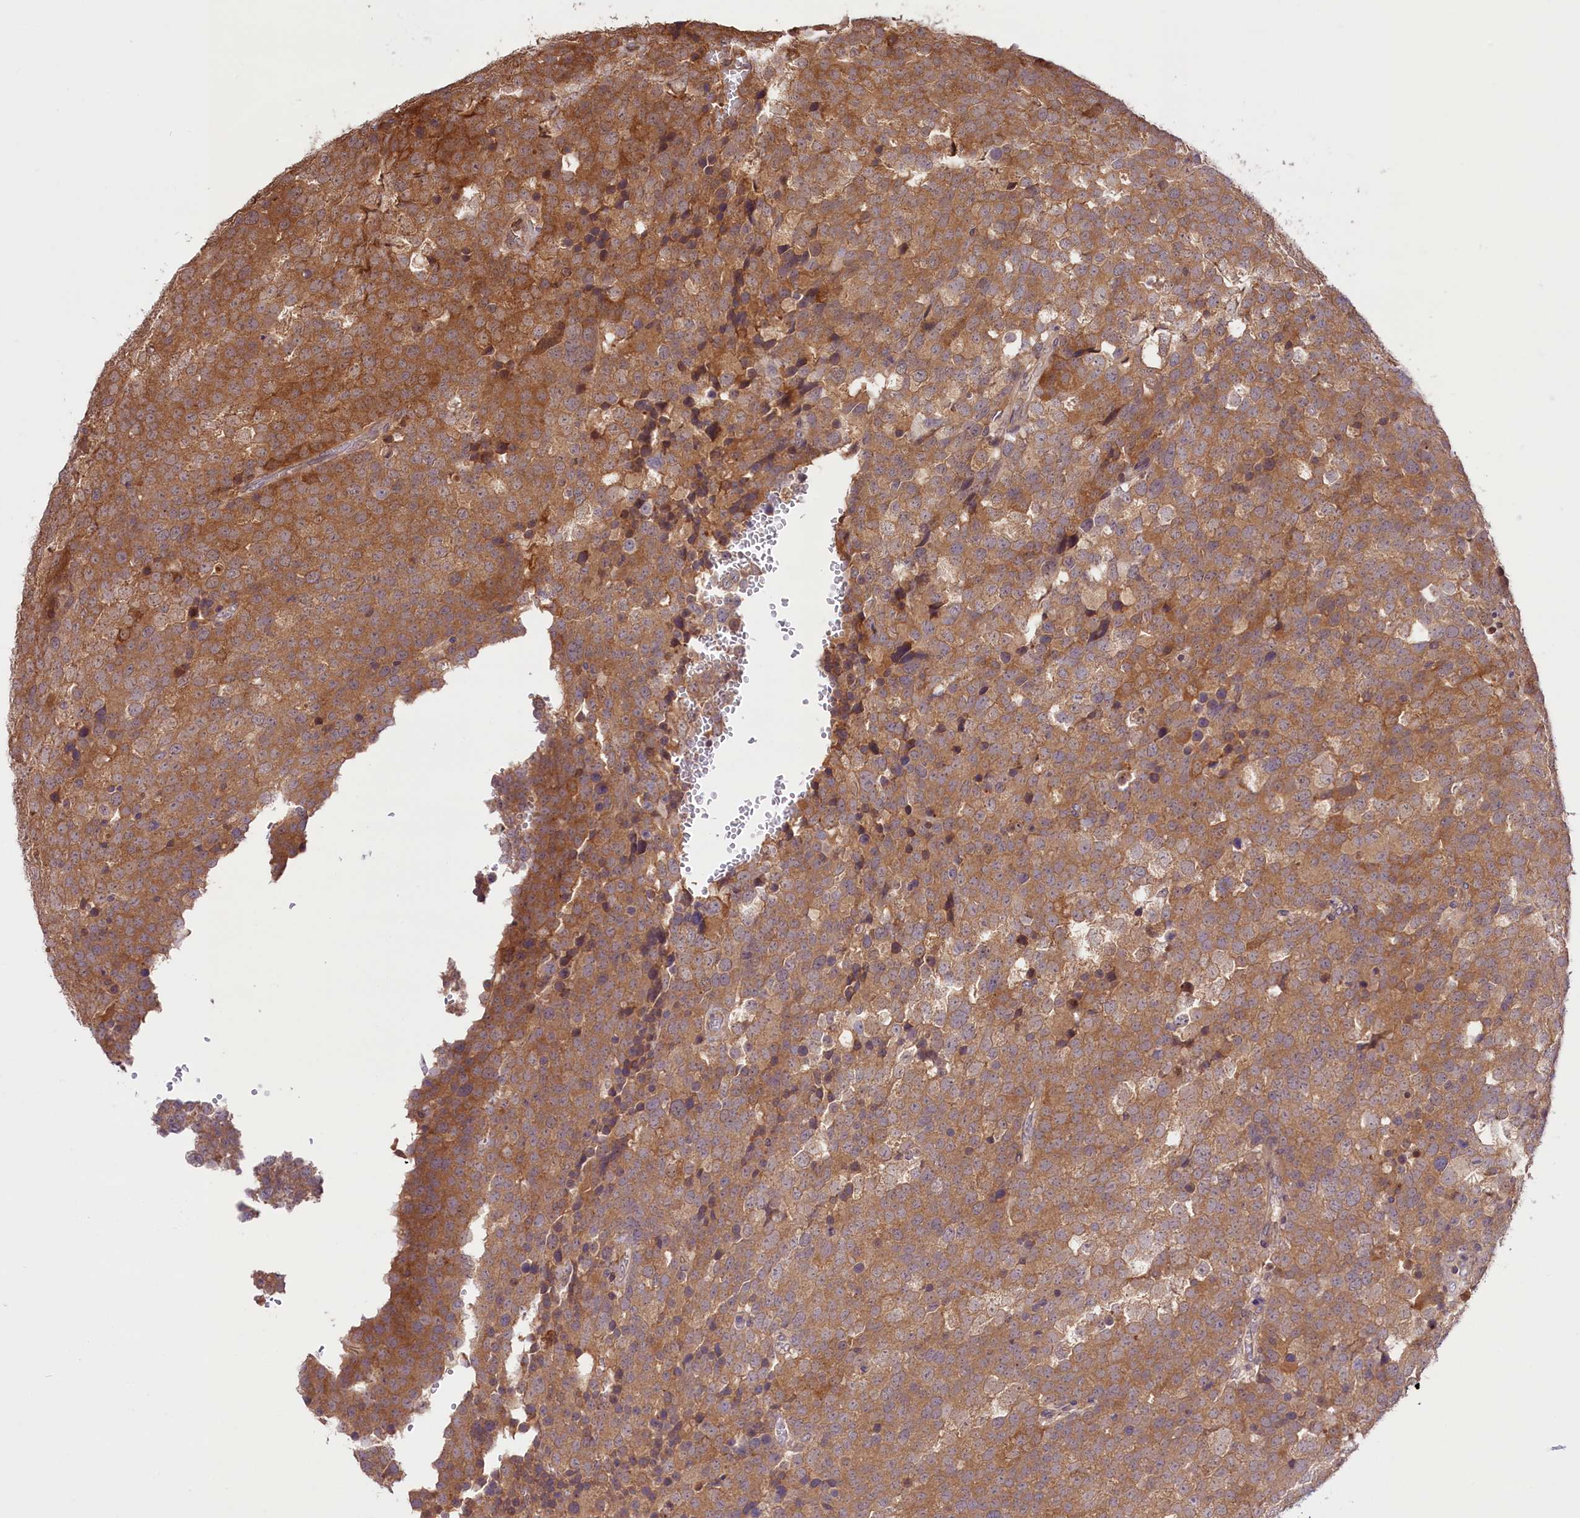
{"staining": {"intensity": "moderate", "quantity": ">75%", "location": "cytoplasmic/membranous"}, "tissue": "testis cancer", "cell_type": "Tumor cells", "image_type": "cancer", "snomed": [{"axis": "morphology", "description": "Seminoma, NOS"}, {"axis": "topography", "description": "Testis"}], "caption": "A micrograph showing moderate cytoplasmic/membranous expression in approximately >75% of tumor cells in testis cancer, as visualized by brown immunohistochemical staining.", "gene": "RIC8A", "patient": {"sex": "male", "age": 71}}